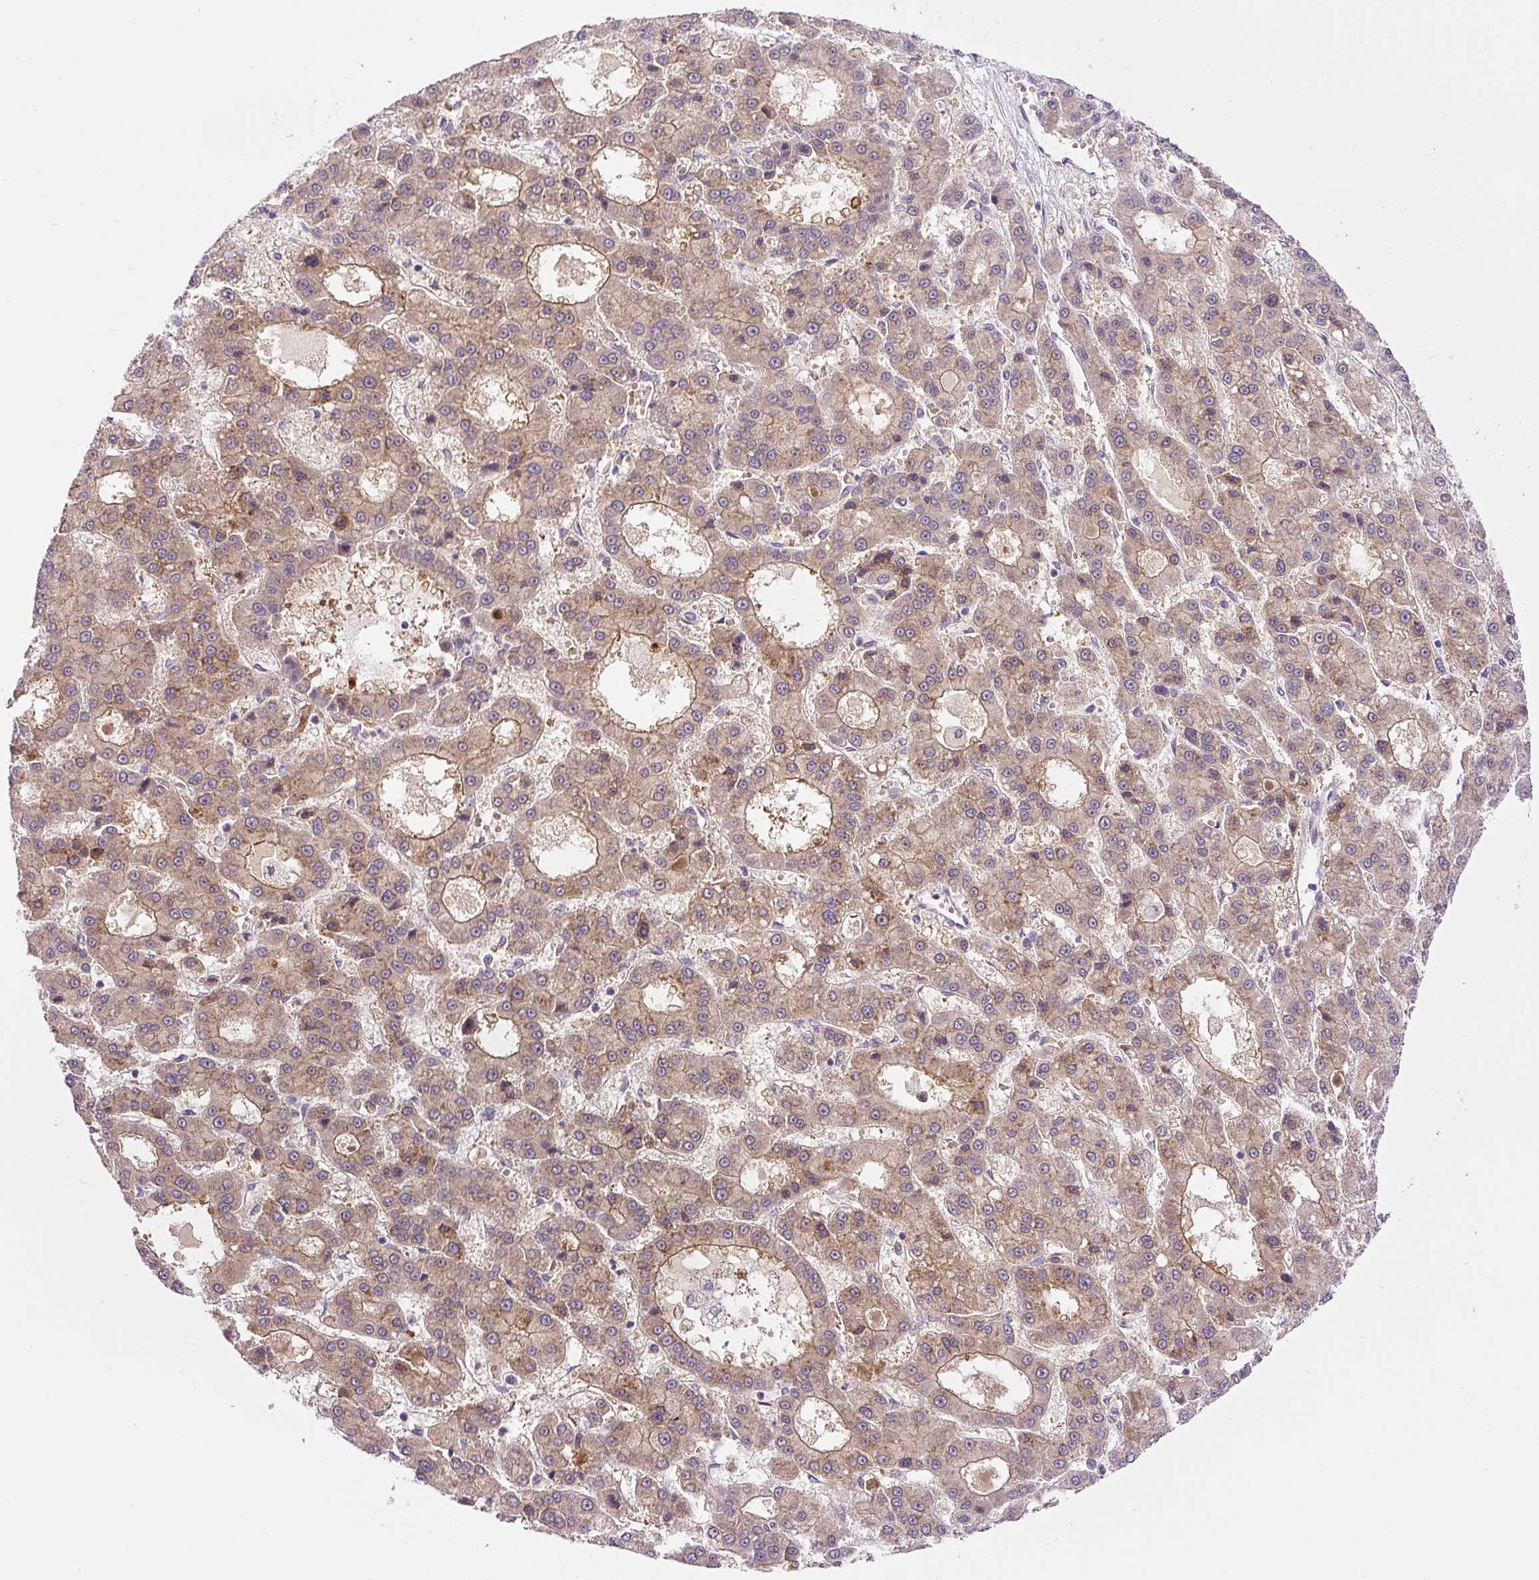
{"staining": {"intensity": "moderate", "quantity": ">75%", "location": "cytoplasmic/membranous"}, "tissue": "liver cancer", "cell_type": "Tumor cells", "image_type": "cancer", "snomed": [{"axis": "morphology", "description": "Carcinoma, Hepatocellular, NOS"}, {"axis": "topography", "description": "Liver"}], "caption": "Immunohistochemistry staining of liver cancer (hepatocellular carcinoma), which reveals medium levels of moderate cytoplasmic/membranous positivity in approximately >75% of tumor cells indicating moderate cytoplasmic/membranous protein positivity. The staining was performed using DAB (brown) for protein detection and nuclei were counterstained in hematoxylin (blue).", "gene": "PCM1", "patient": {"sex": "male", "age": 70}}